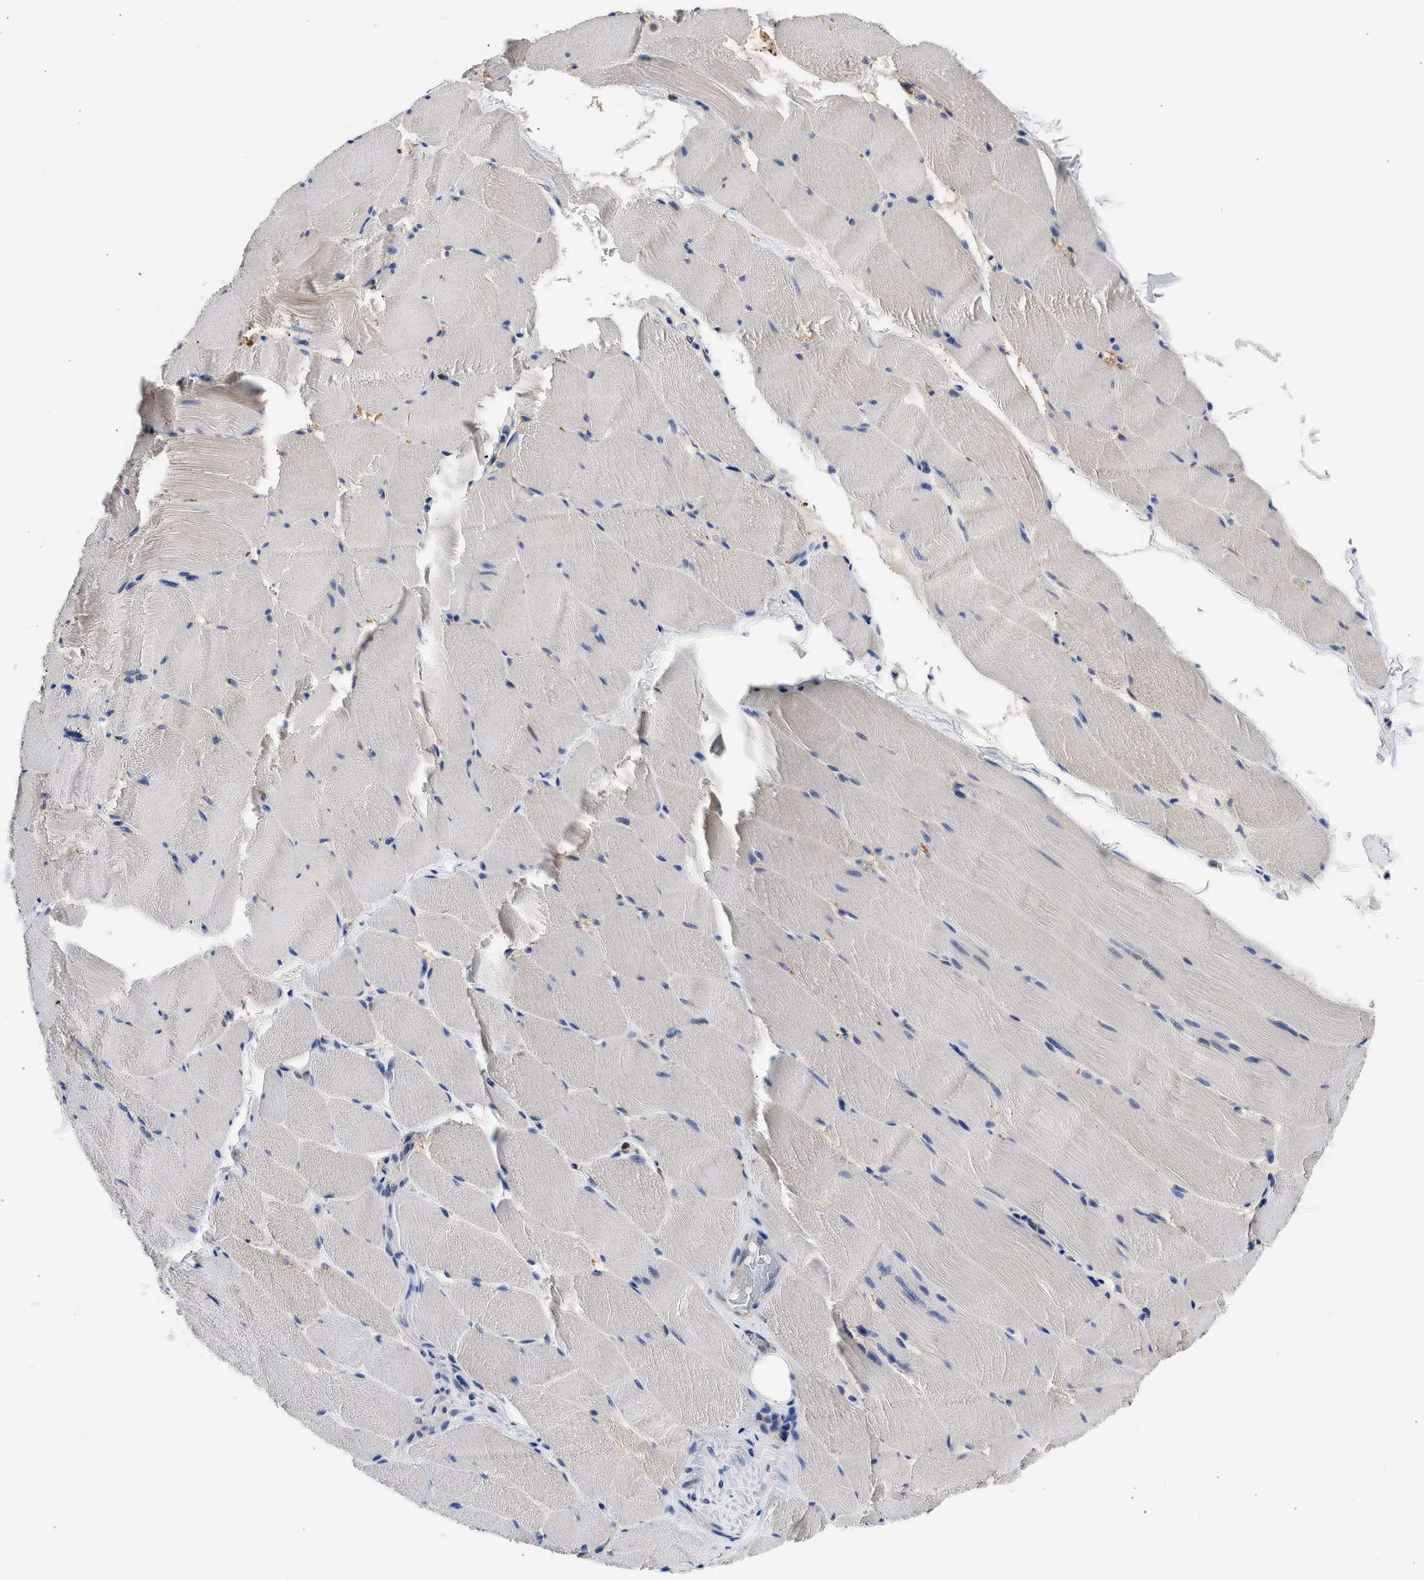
{"staining": {"intensity": "negative", "quantity": "none", "location": "none"}, "tissue": "skeletal muscle", "cell_type": "Myocytes", "image_type": "normal", "snomed": [{"axis": "morphology", "description": "Normal tissue, NOS"}, {"axis": "topography", "description": "Skeletal muscle"}], "caption": "The image reveals no staining of myocytes in benign skeletal muscle. (Immunohistochemistry, brightfield microscopy, high magnification).", "gene": "XPO5", "patient": {"sex": "male", "age": 62}}